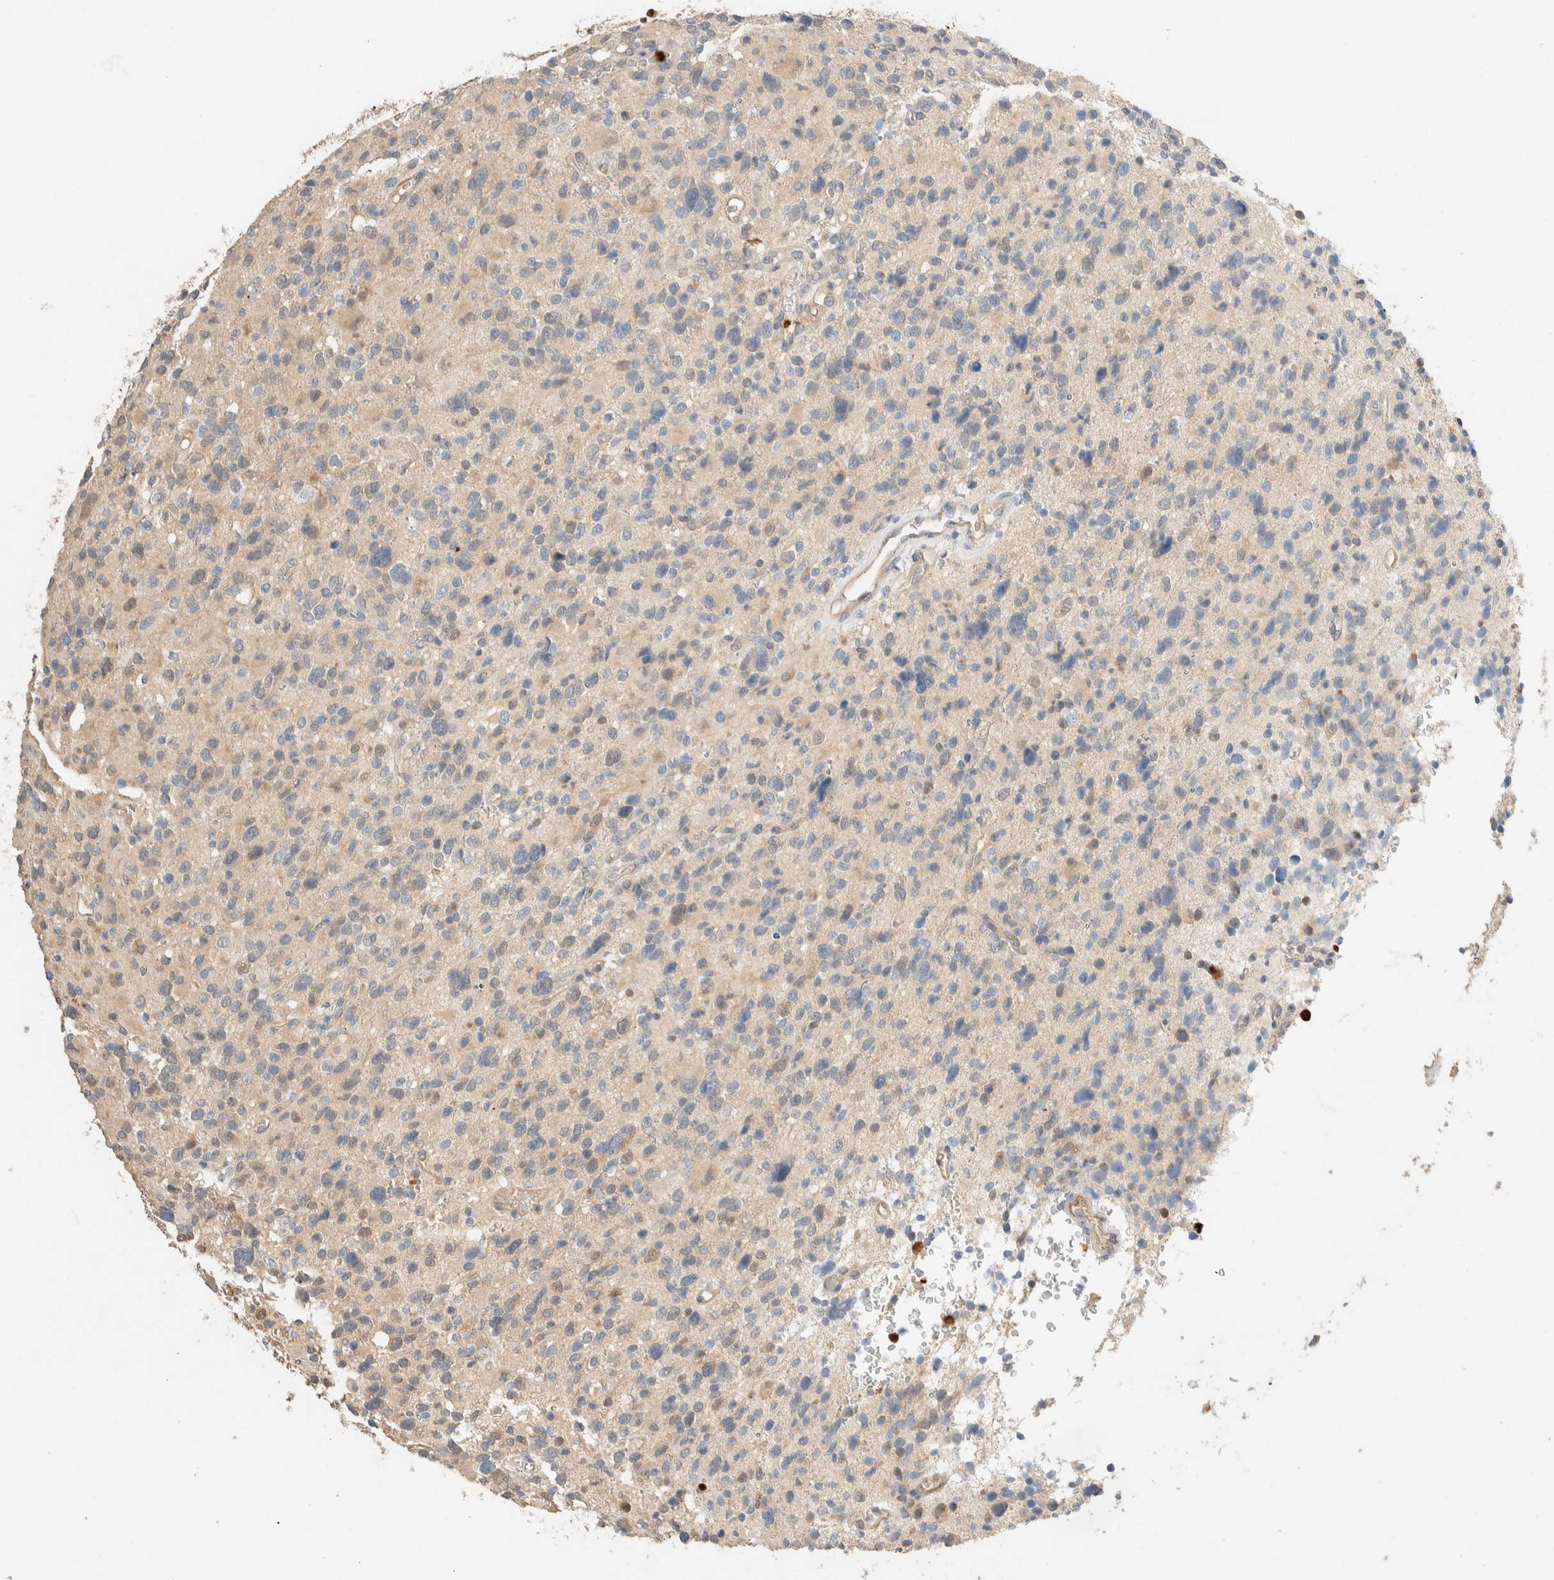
{"staining": {"intensity": "moderate", "quantity": "<25%", "location": "cytoplasmic/membranous"}, "tissue": "glioma", "cell_type": "Tumor cells", "image_type": "cancer", "snomed": [{"axis": "morphology", "description": "Glioma, malignant, High grade"}, {"axis": "topography", "description": "Brain"}], "caption": "Malignant glioma (high-grade) tissue shows moderate cytoplasmic/membranous staining in approximately <25% of tumor cells (DAB (3,3'-diaminobenzidine) IHC, brown staining for protein, blue staining for nuclei).", "gene": "SETD4", "patient": {"sex": "male", "age": 48}}